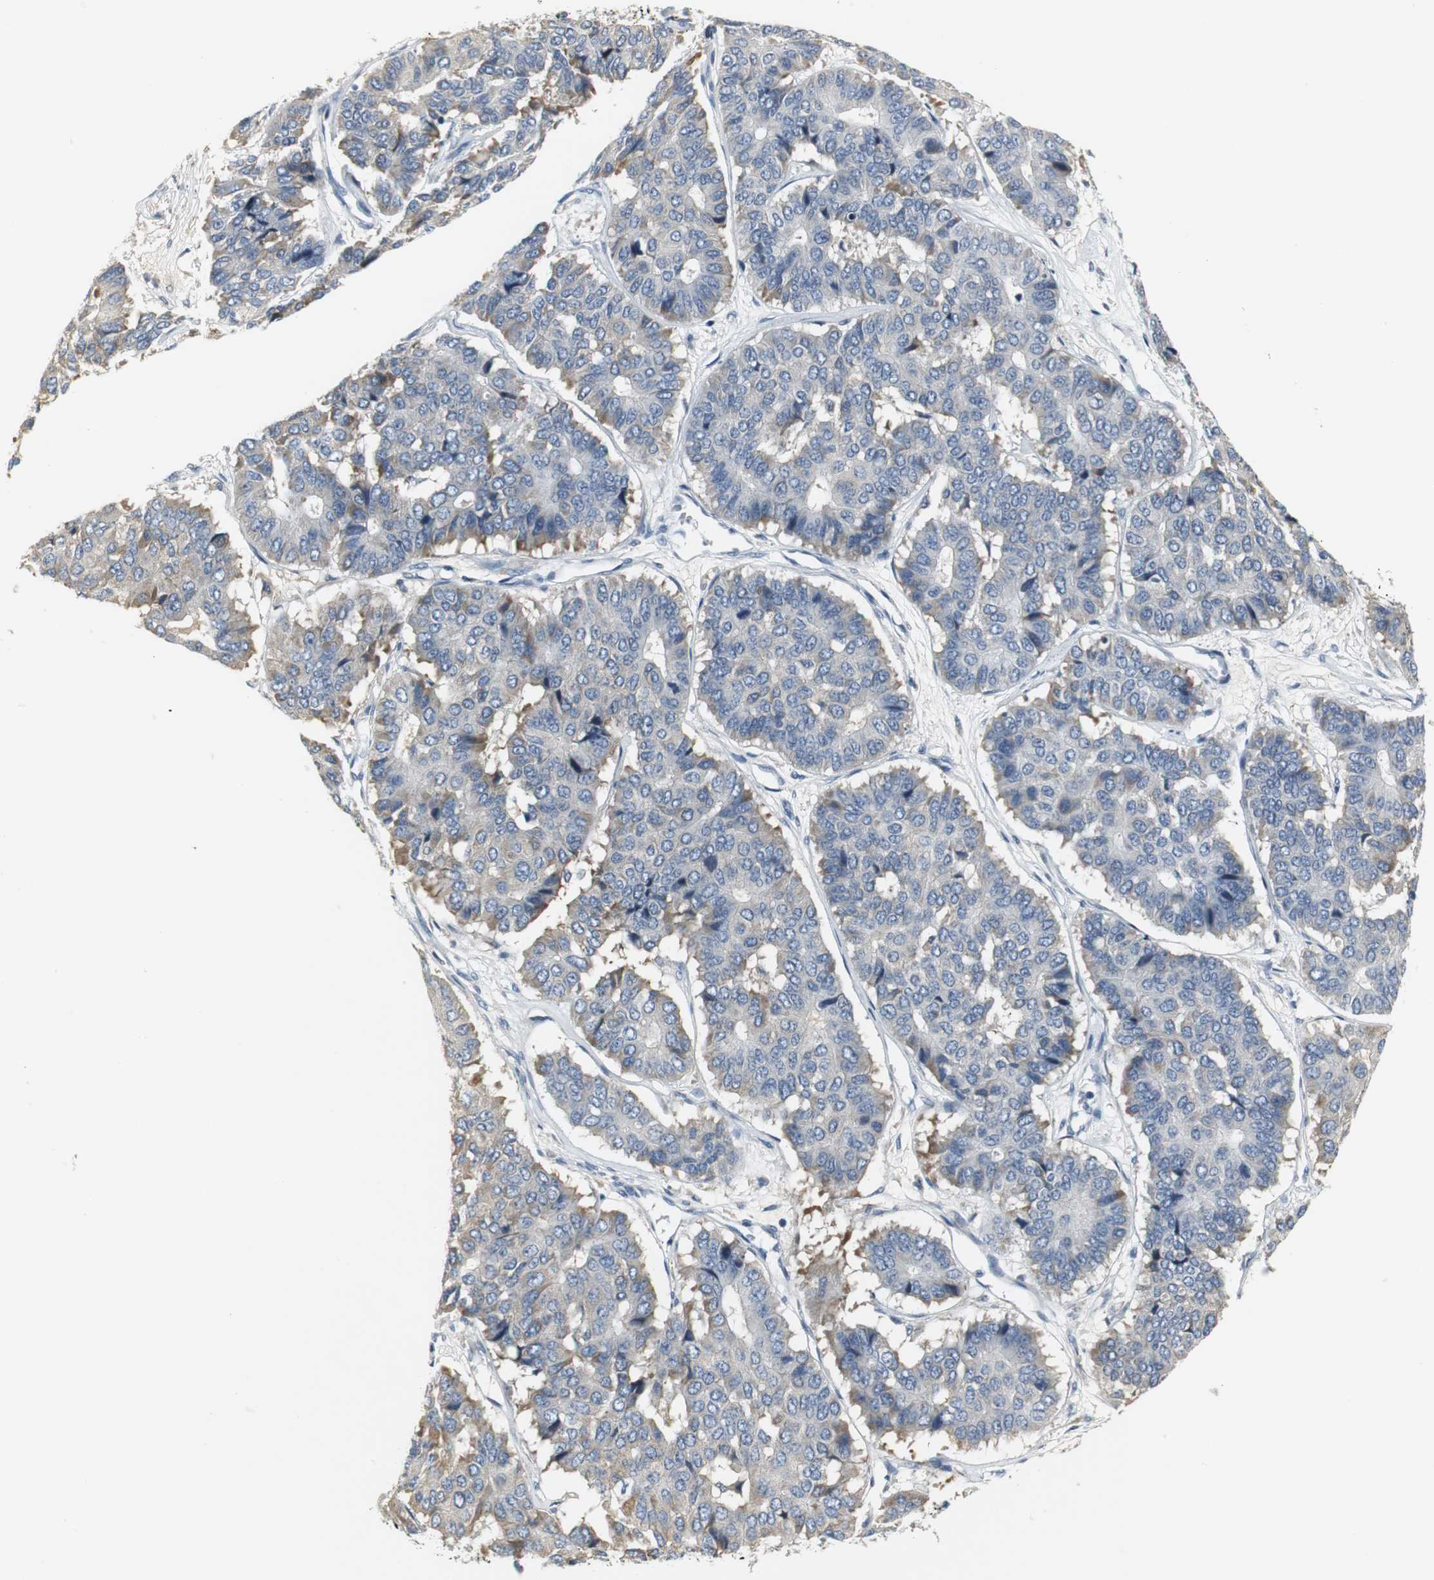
{"staining": {"intensity": "moderate", "quantity": "<25%", "location": "cytoplasmic/membranous"}, "tissue": "pancreatic cancer", "cell_type": "Tumor cells", "image_type": "cancer", "snomed": [{"axis": "morphology", "description": "Adenocarcinoma, NOS"}, {"axis": "topography", "description": "Pancreas"}], "caption": "Protein positivity by immunohistochemistry displays moderate cytoplasmic/membranous staining in approximately <25% of tumor cells in pancreatic cancer.", "gene": "SLC2A5", "patient": {"sex": "male", "age": 50}}